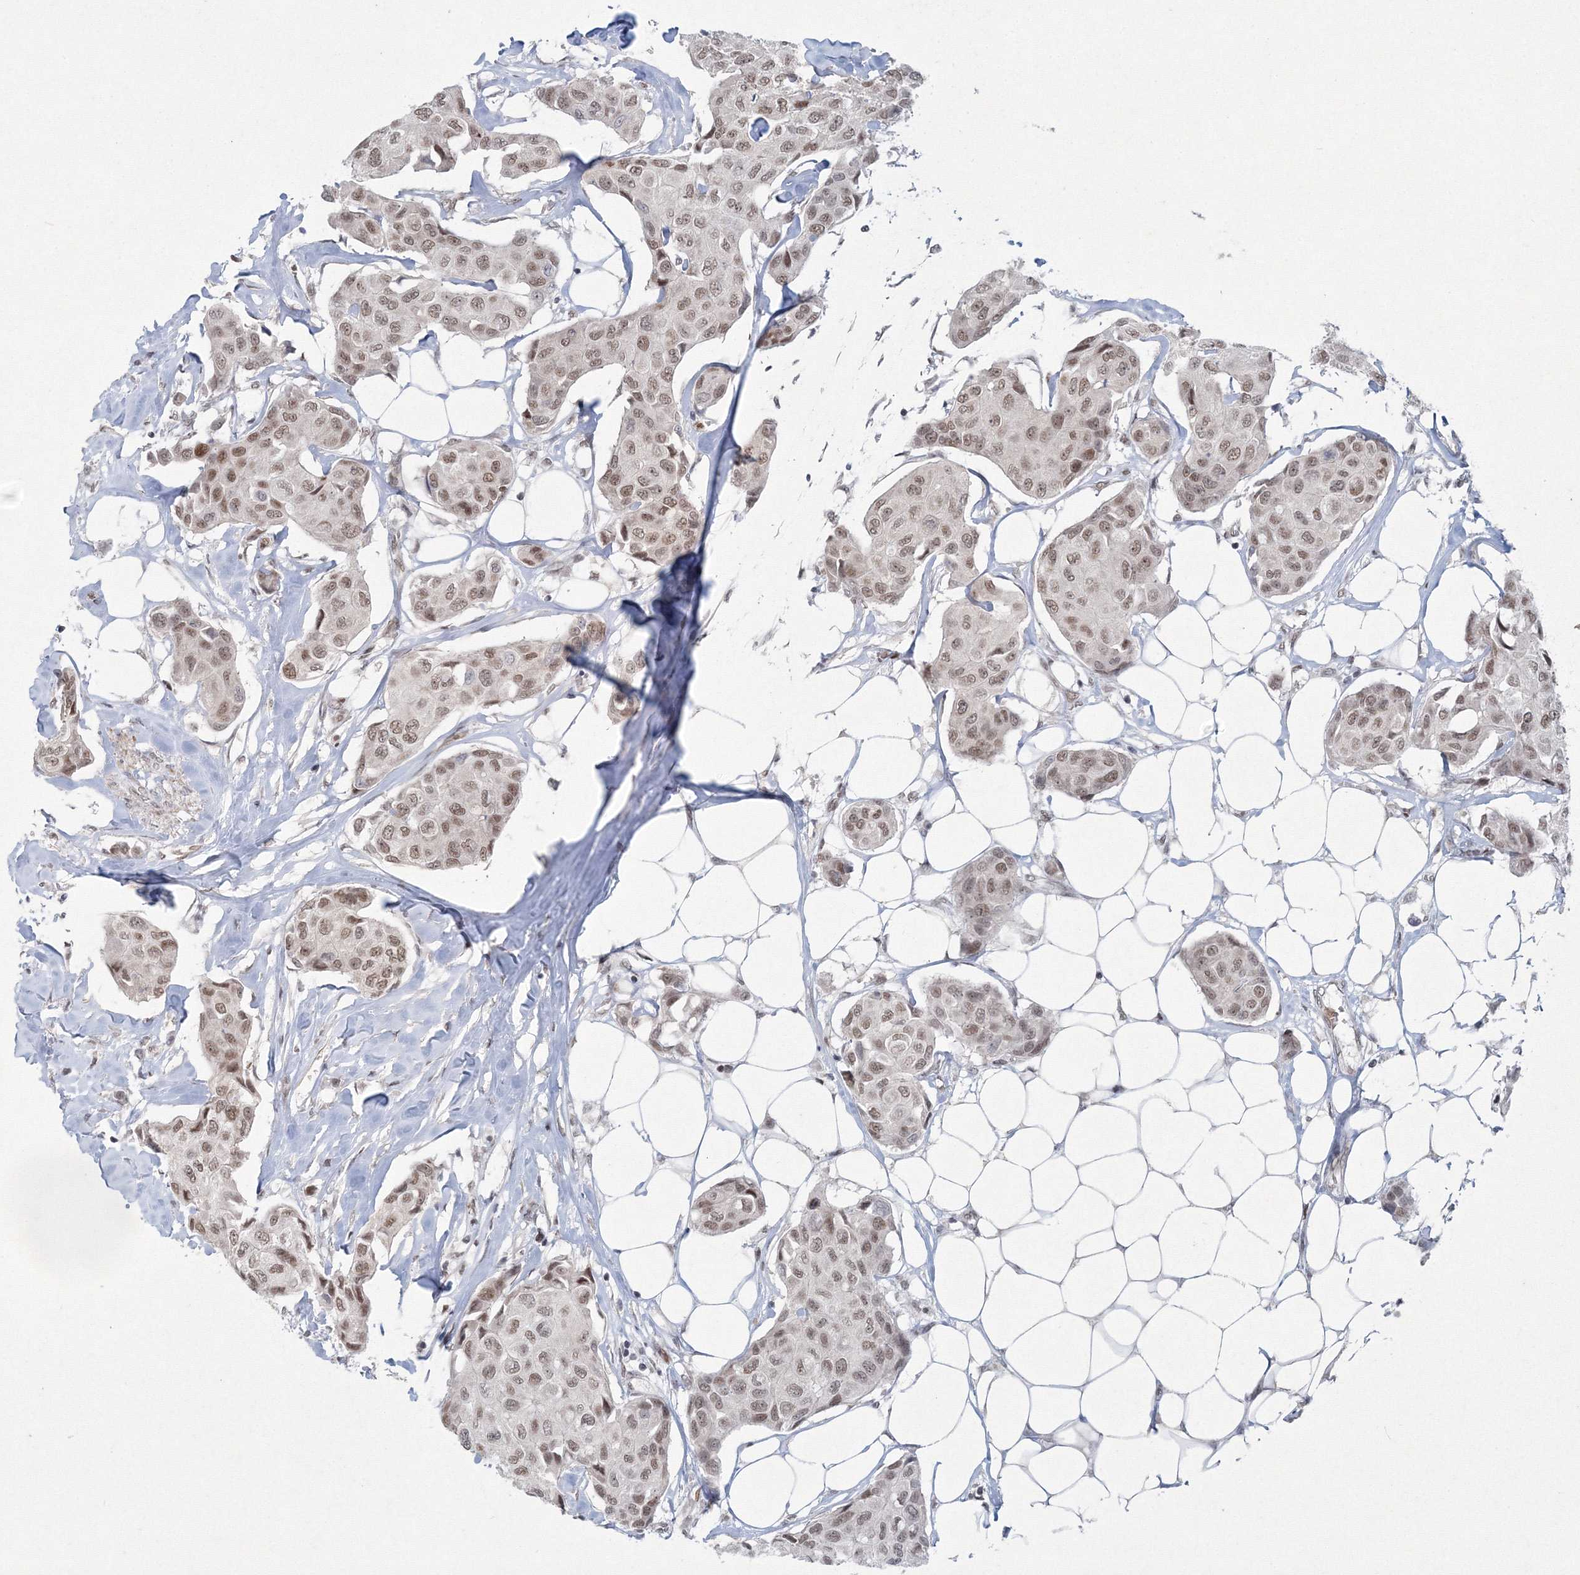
{"staining": {"intensity": "moderate", "quantity": ">75%", "location": "nuclear"}, "tissue": "breast cancer", "cell_type": "Tumor cells", "image_type": "cancer", "snomed": [{"axis": "morphology", "description": "Duct carcinoma"}, {"axis": "topography", "description": "Breast"}], "caption": "Approximately >75% of tumor cells in human breast cancer show moderate nuclear protein staining as visualized by brown immunohistochemical staining.", "gene": "C3orf33", "patient": {"sex": "female", "age": 80}}